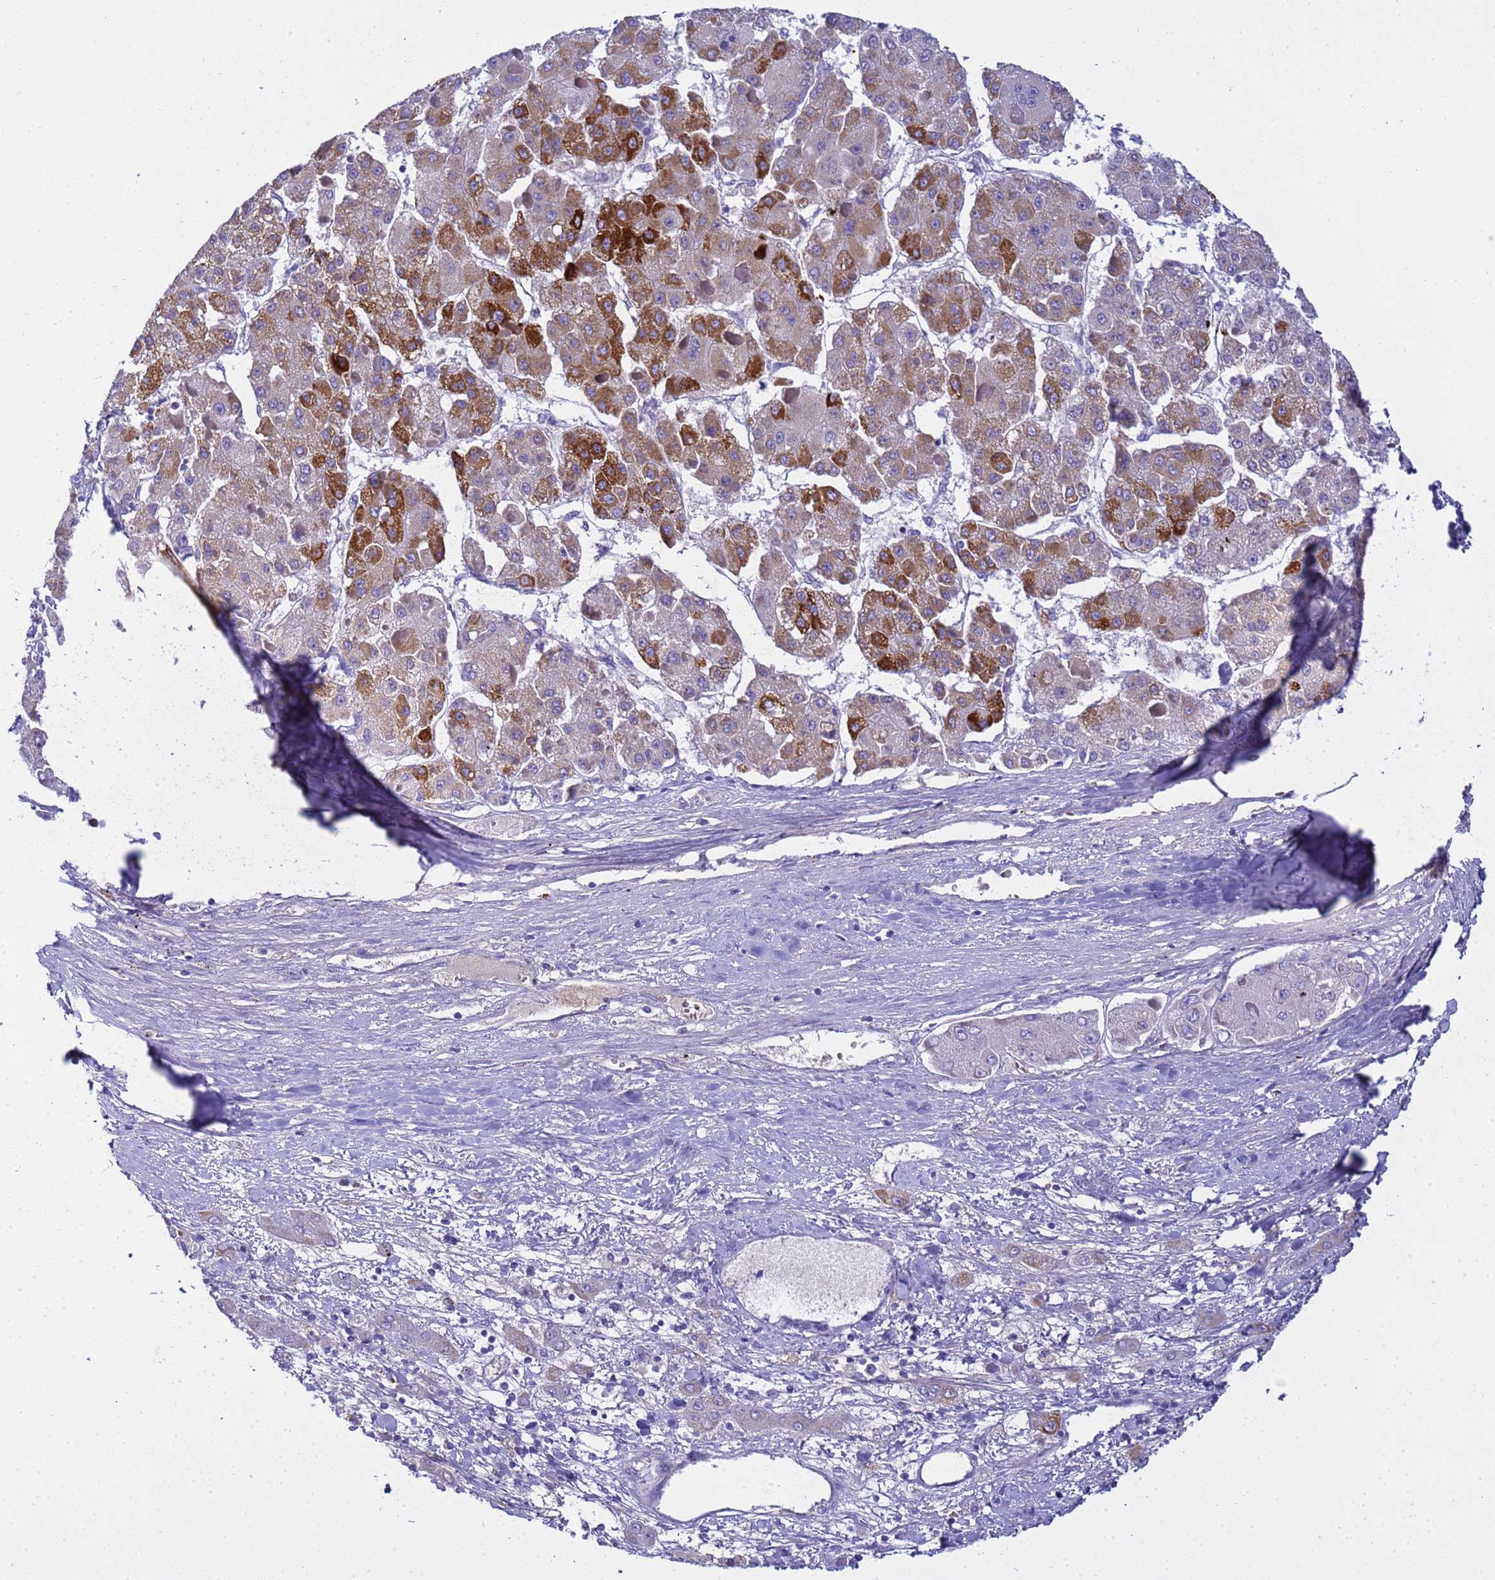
{"staining": {"intensity": "strong", "quantity": "<25%", "location": "cytoplasmic/membranous"}, "tissue": "liver cancer", "cell_type": "Tumor cells", "image_type": "cancer", "snomed": [{"axis": "morphology", "description": "Carcinoma, Hepatocellular, NOS"}, {"axis": "topography", "description": "Liver"}], "caption": "Brown immunohistochemical staining in liver hepatocellular carcinoma displays strong cytoplasmic/membranous positivity in about <25% of tumor cells. The staining is performed using DAB (3,3'-diaminobenzidine) brown chromogen to label protein expression. The nuclei are counter-stained blue using hematoxylin.", "gene": "RIPPLY2", "patient": {"sex": "female", "age": 73}}